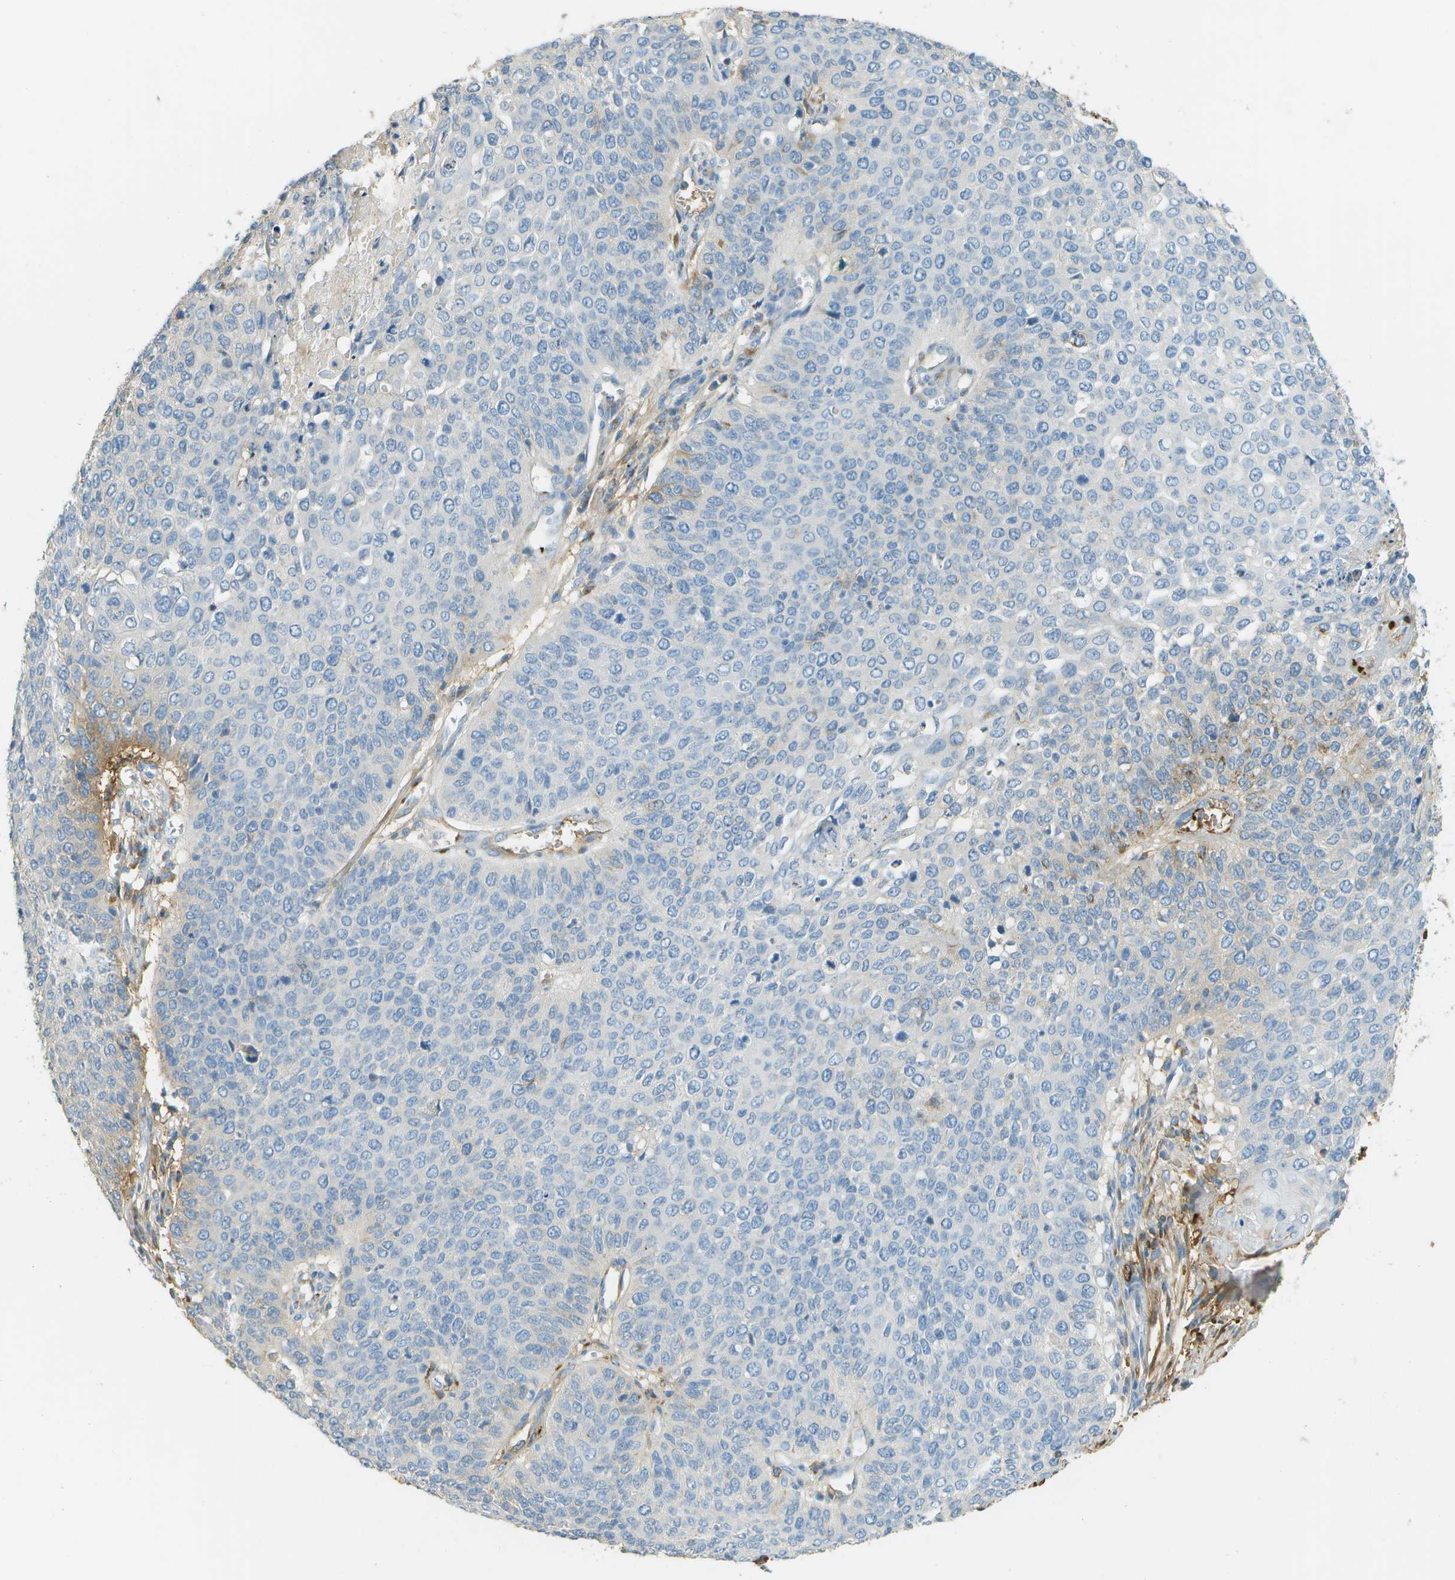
{"staining": {"intensity": "negative", "quantity": "none", "location": "none"}, "tissue": "cervical cancer", "cell_type": "Tumor cells", "image_type": "cancer", "snomed": [{"axis": "morphology", "description": "Squamous cell carcinoma, NOS"}, {"axis": "topography", "description": "Cervix"}], "caption": "The image reveals no staining of tumor cells in squamous cell carcinoma (cervical).", "gene": "DCN", "patient": {"sex": "female", "age": 39}}